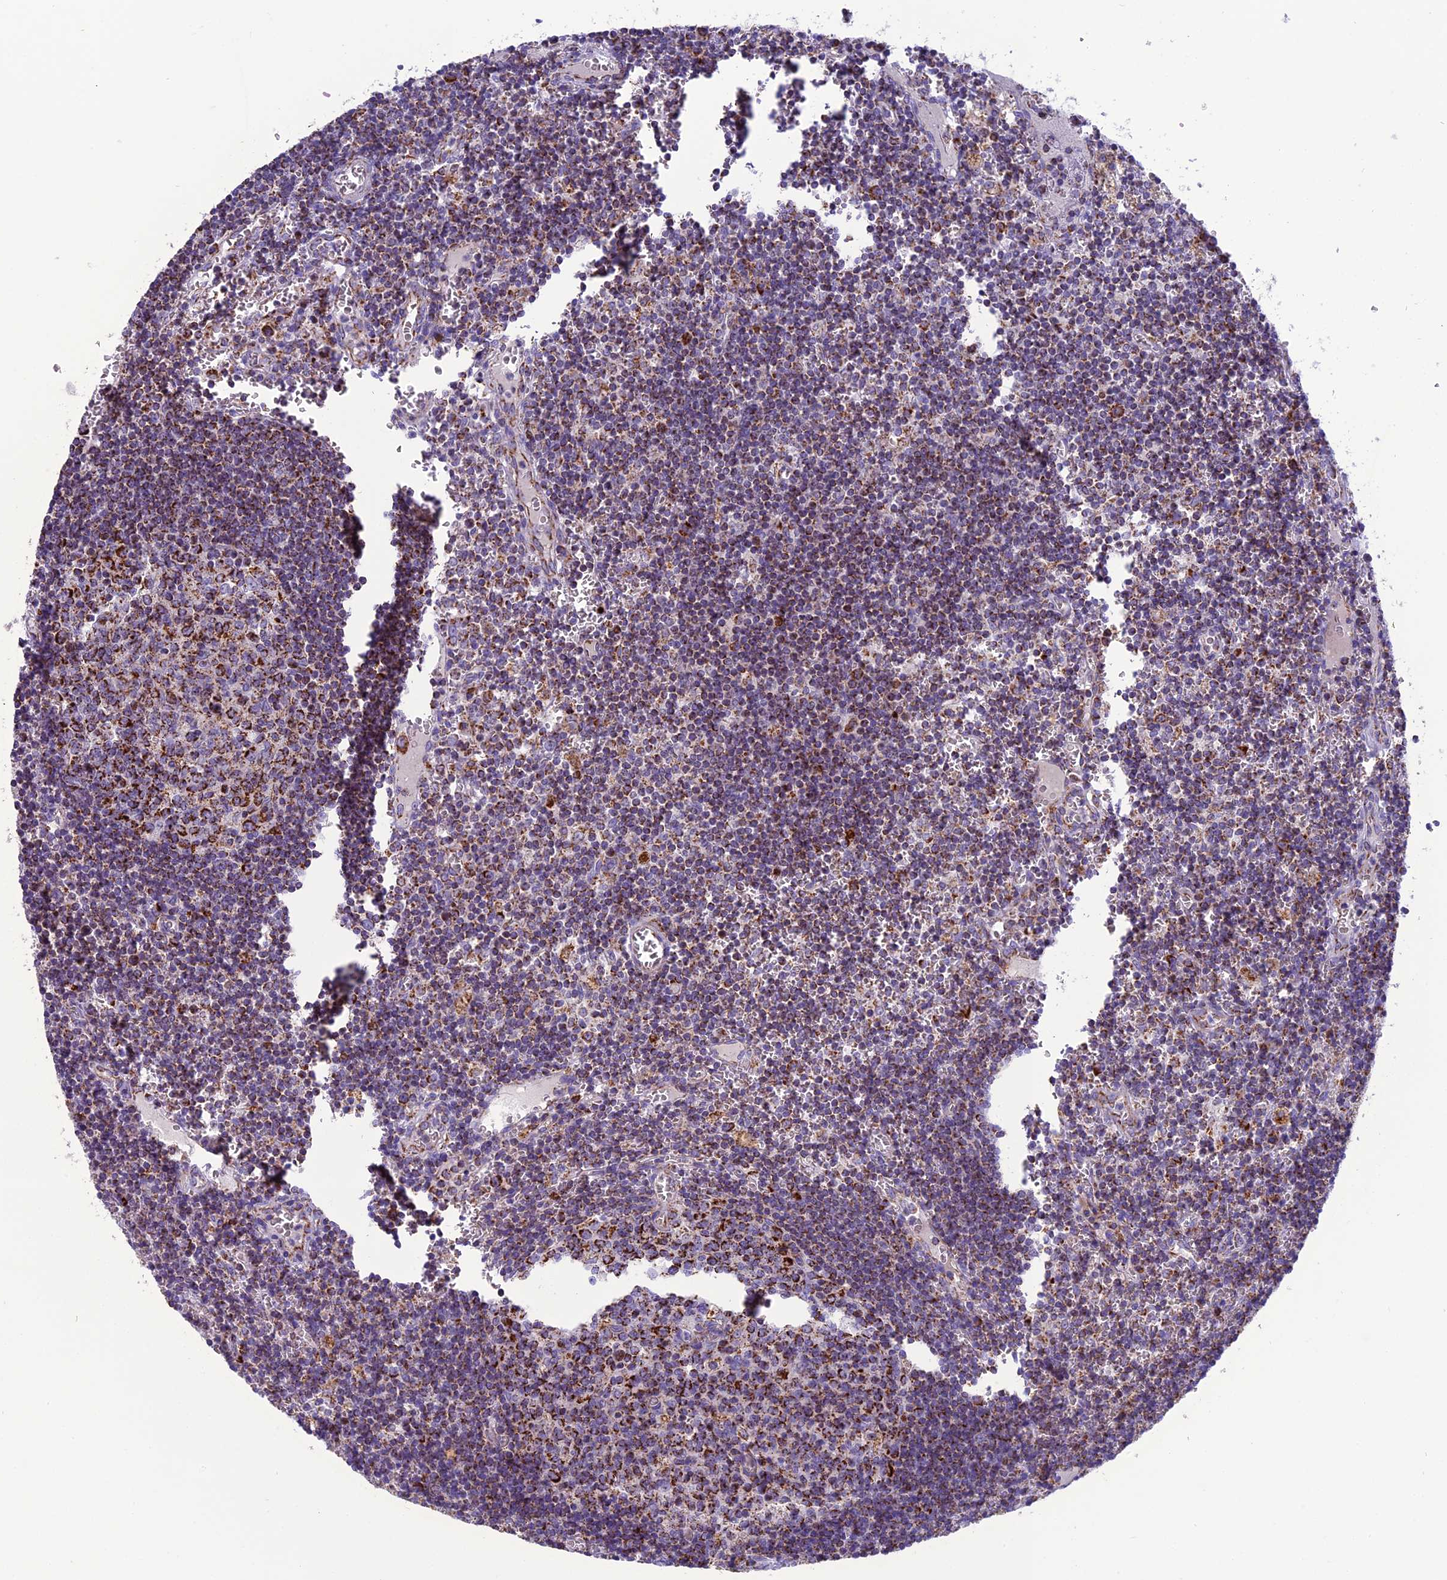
{"staining": {"intensity": "strong", "quantity": ">75%", "location": "cytoplasmic/membranous"}, "tissue": "lymph node", "cell_type": "Germinal center cells", "image_type": "normal", "snomed": [{"axis": "morphology", "description": "Normal tissue, NOS"}, {"axis": "topography", "description": "Lymph node"}], "caption": "Strong cytoplasmic/membranous expression for a protein is present in about >75% of germinal center cells of normal lymph node using immunohistochemistry.", "gene": "MRPS34", "patient": {"sex": "female", "age": 73}}